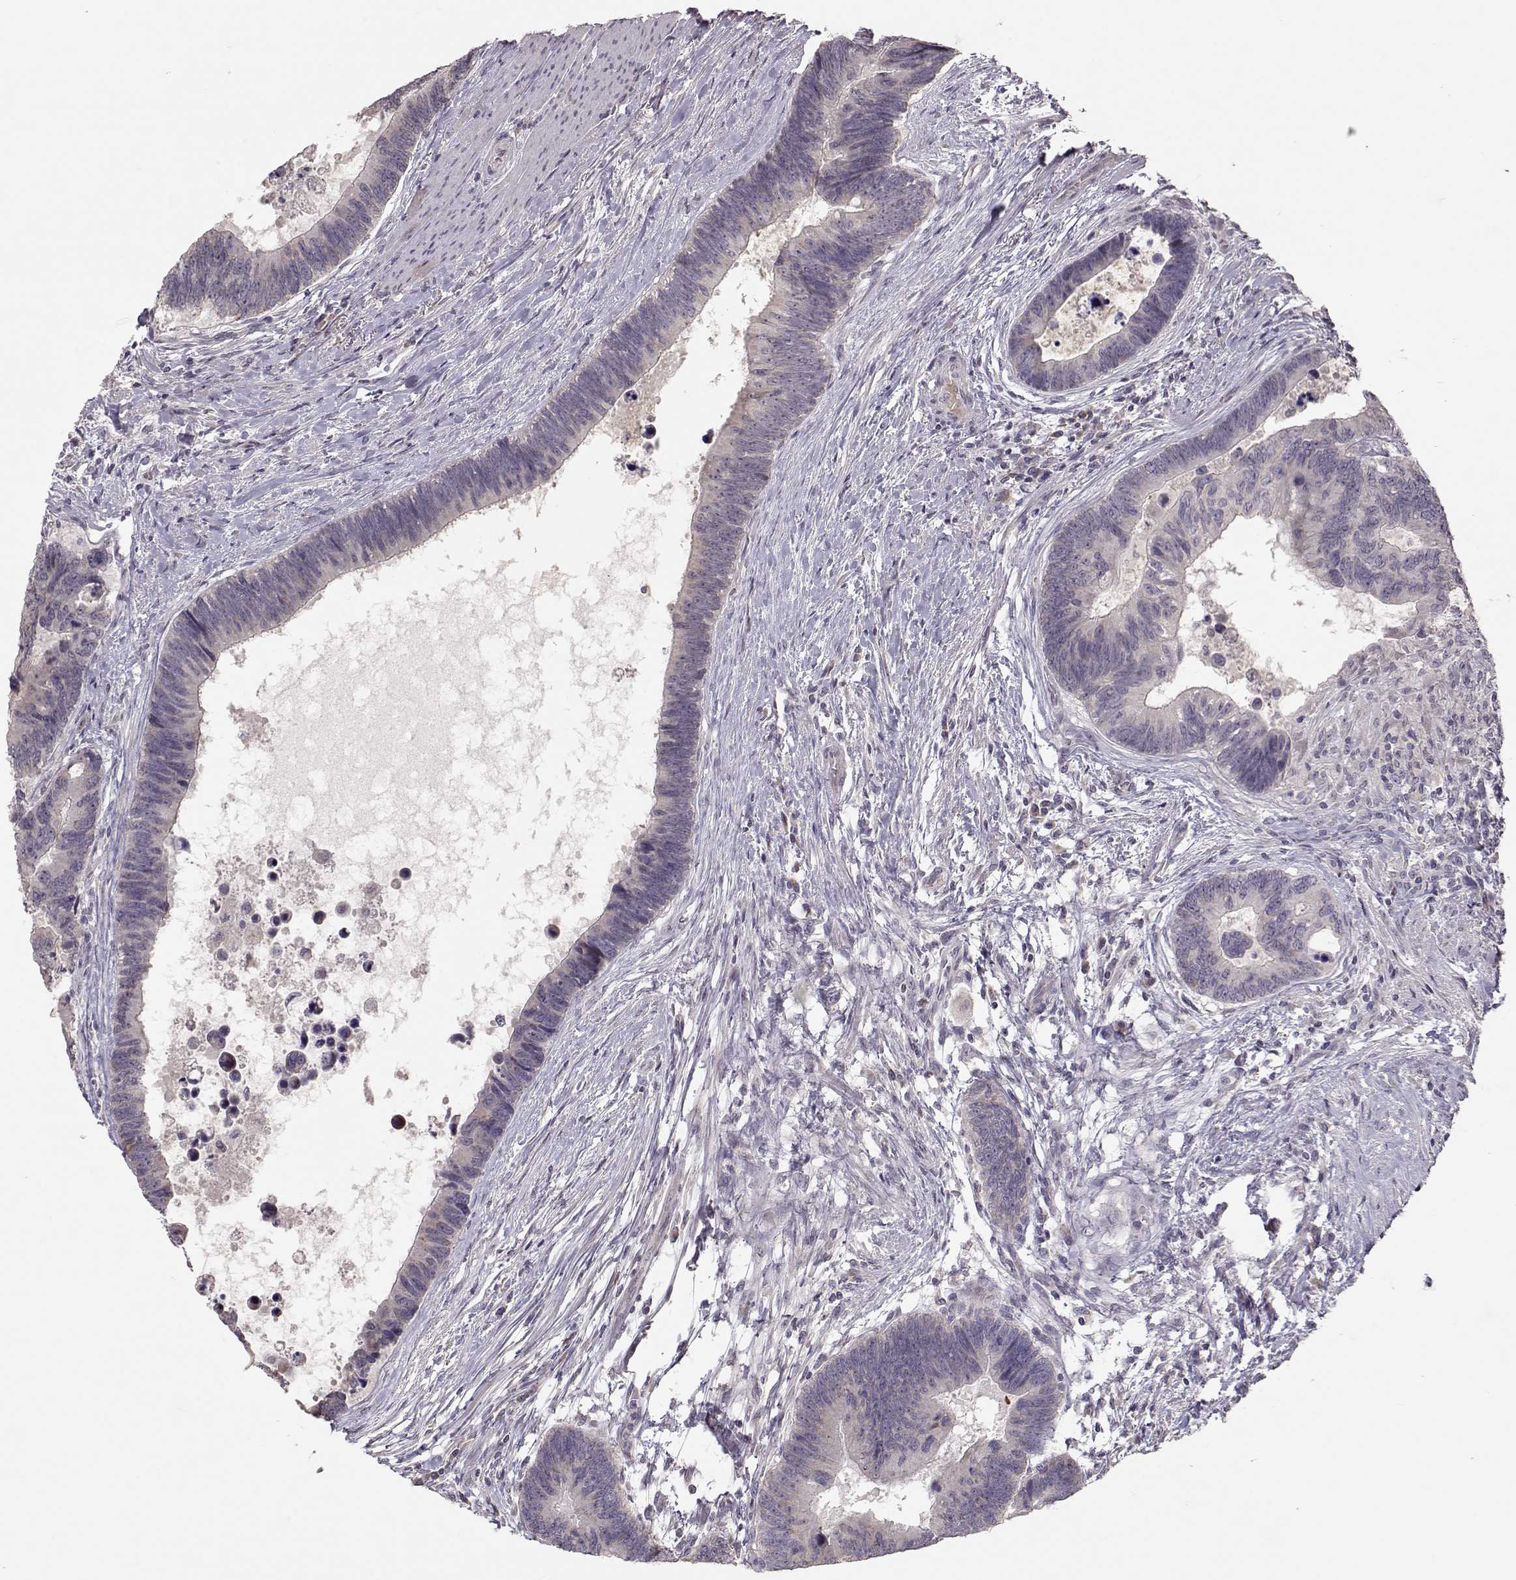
{"staining": {"intensity": "negative", "quantity": "none", "location": "none"}, "tissue": "colorectal cancer", "cell_type": "Tumor cells", "image_type": "cancer", "snomed": [{"axis": "morphology", "description": "Adenocarcinoma, NOS"}, {"axis": "topography", "description": "Colon"}], "caption": "Tumor cells are negative for protein expression in human colorectal cancer. Nuclei are stained in blue.", "gene": "PNMT", "patient": {"sex": "female", "age": 77}}